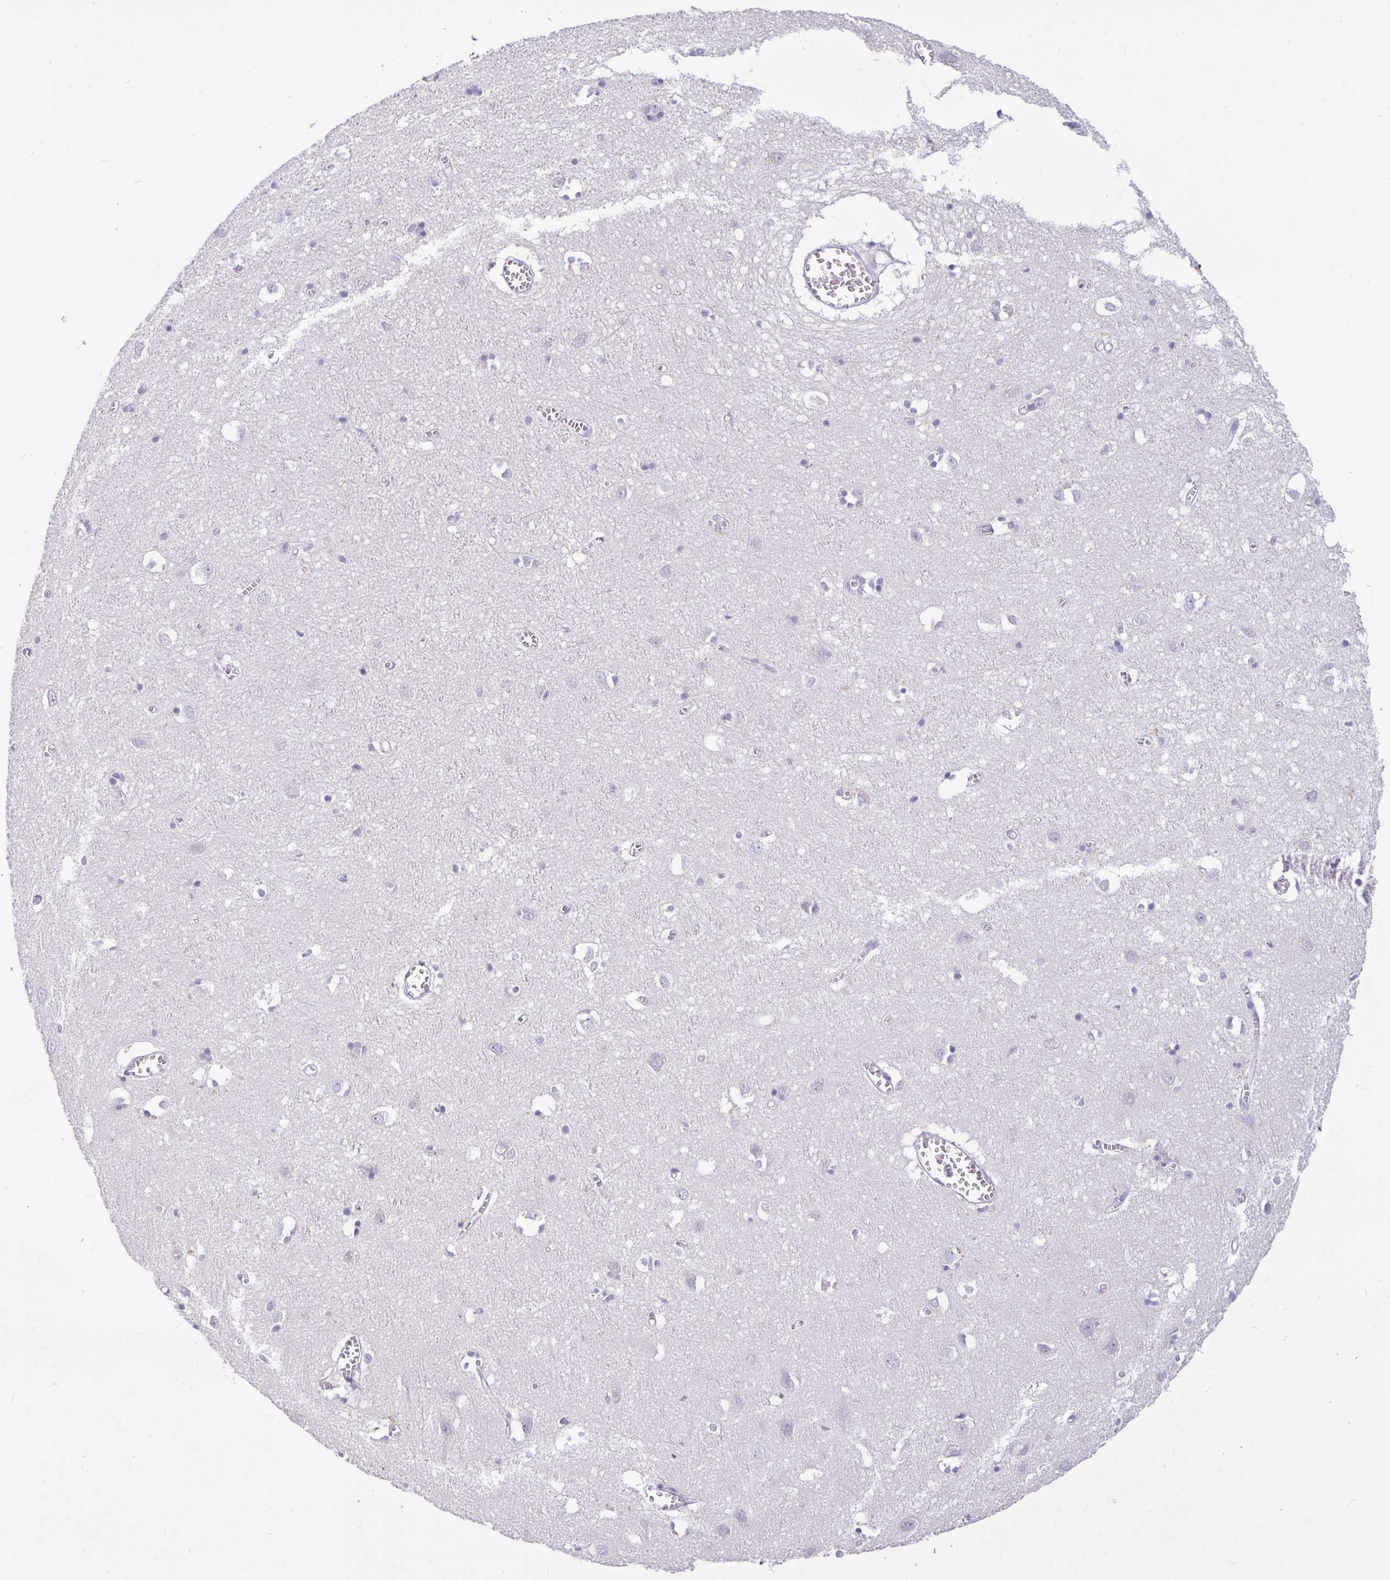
{"staining": {"intensity": "negative", "quantity": "none", "location": "none"}, "tissue": "cerebral cortex", "cell_type": "Endothelial cells", "image_type": "normal", "snomed": [{"axis": "morphology", "description": "Normal tissue, NOS"}, {"axis": "topography", "description": "Cerebral cortex"}], "caption": "Endothelial cells show no significant staining in benign cerebral cortex. (IHC, brightfield microscopy, high magnification).", "gene": "TPTE", "patient": {"sex": "male", "age": 70}}